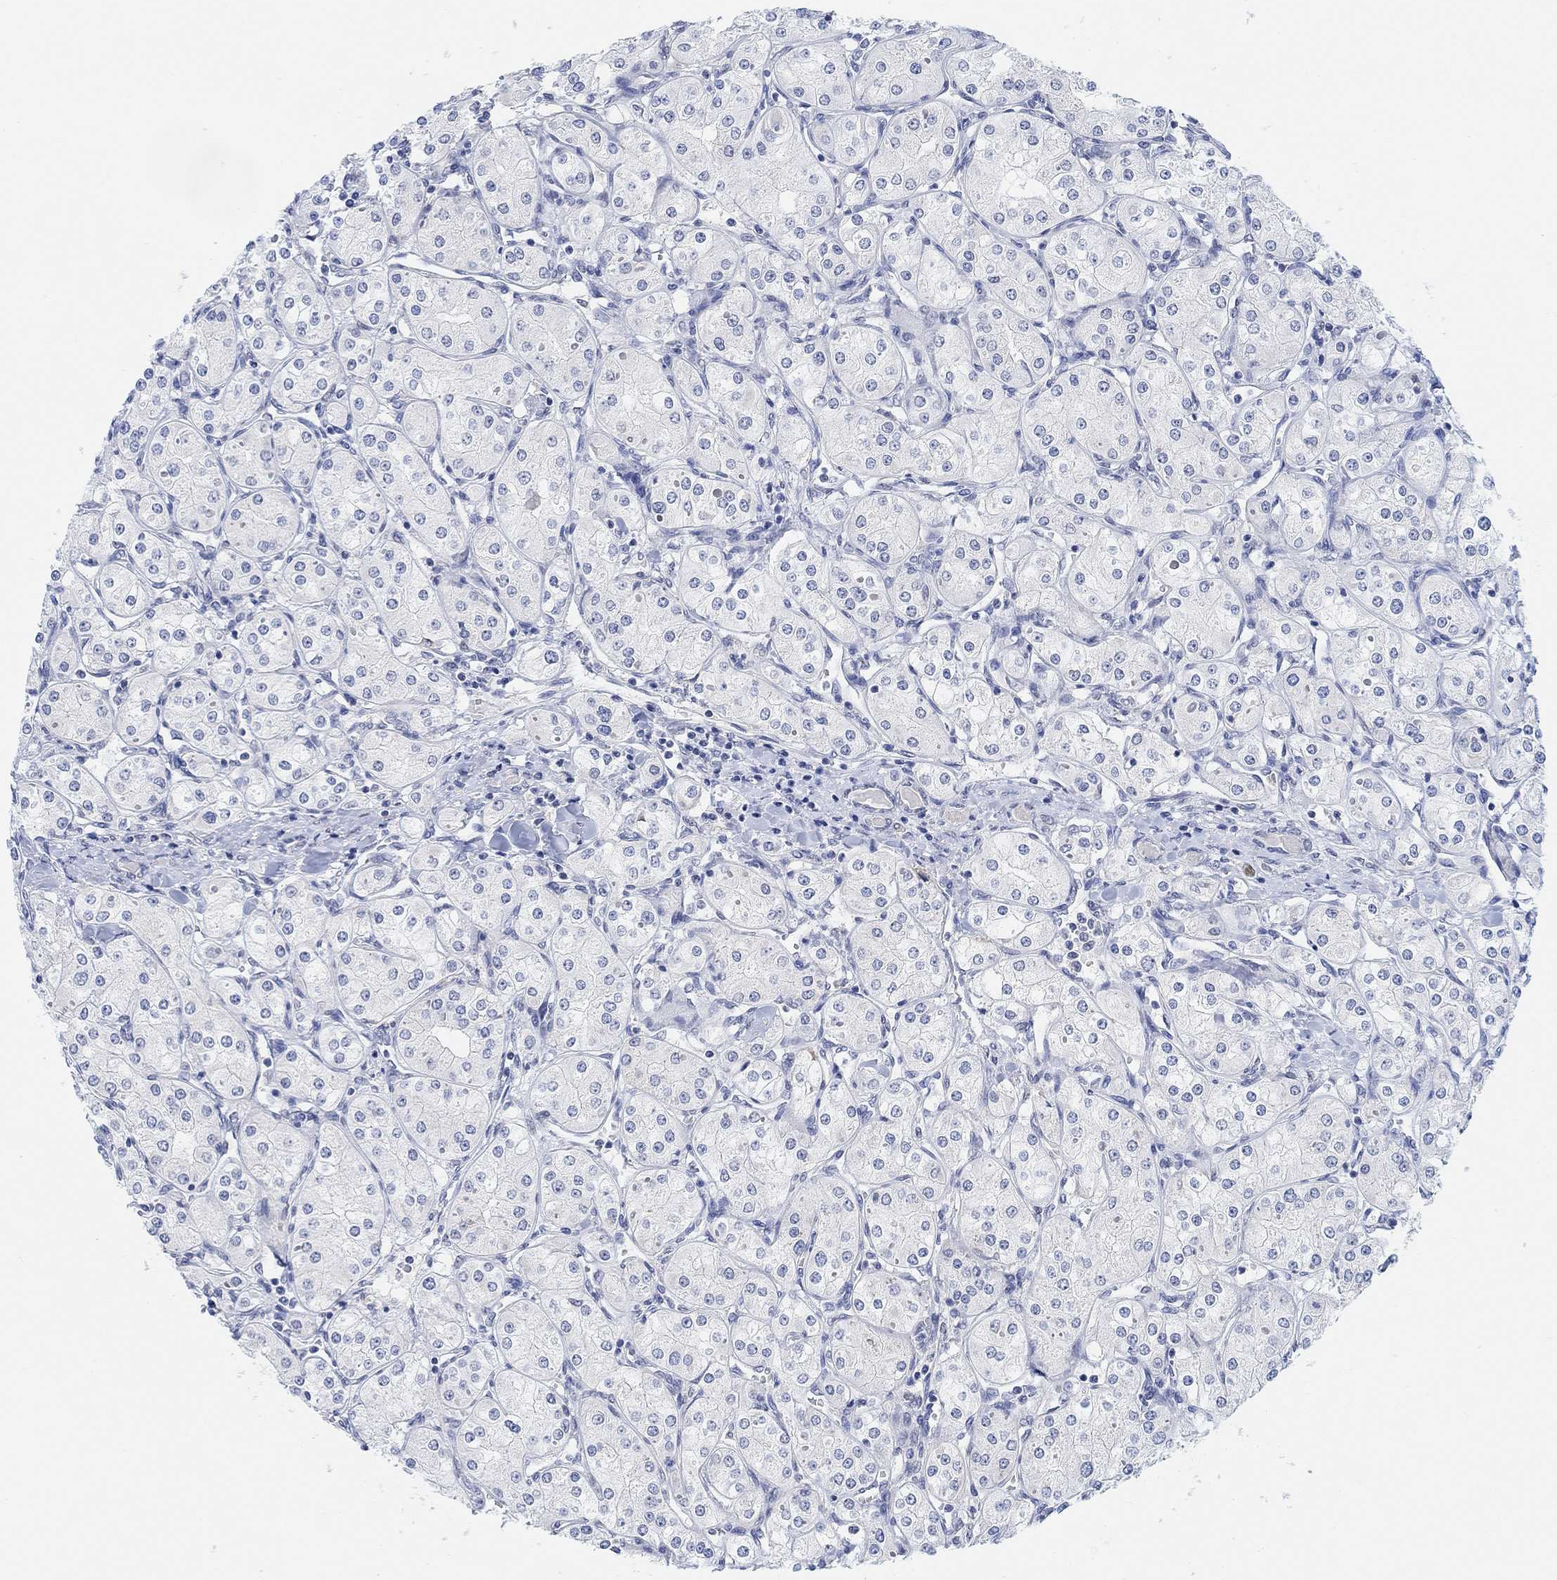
{"staining": {"intensity": "negative", "quantity": "none", "location": "none"}, "tissue": "renal cancer", "cell_type": "Tumor cells", "image_type": "cancer", "snomed": [{"axis": "morphology", "description": "Adenocarcinoma, NOS"}, {"axis": "topography", "description": "Kidney"}], "caption": "Immunohistochemistry (IHC) histopathology image of renal cancer (adenocarcinoma) stained for a protein (brown), which displays no staining in tumor cells.", "gene": "RIMS1", "patient": {"sex": "male", "age": 77}}